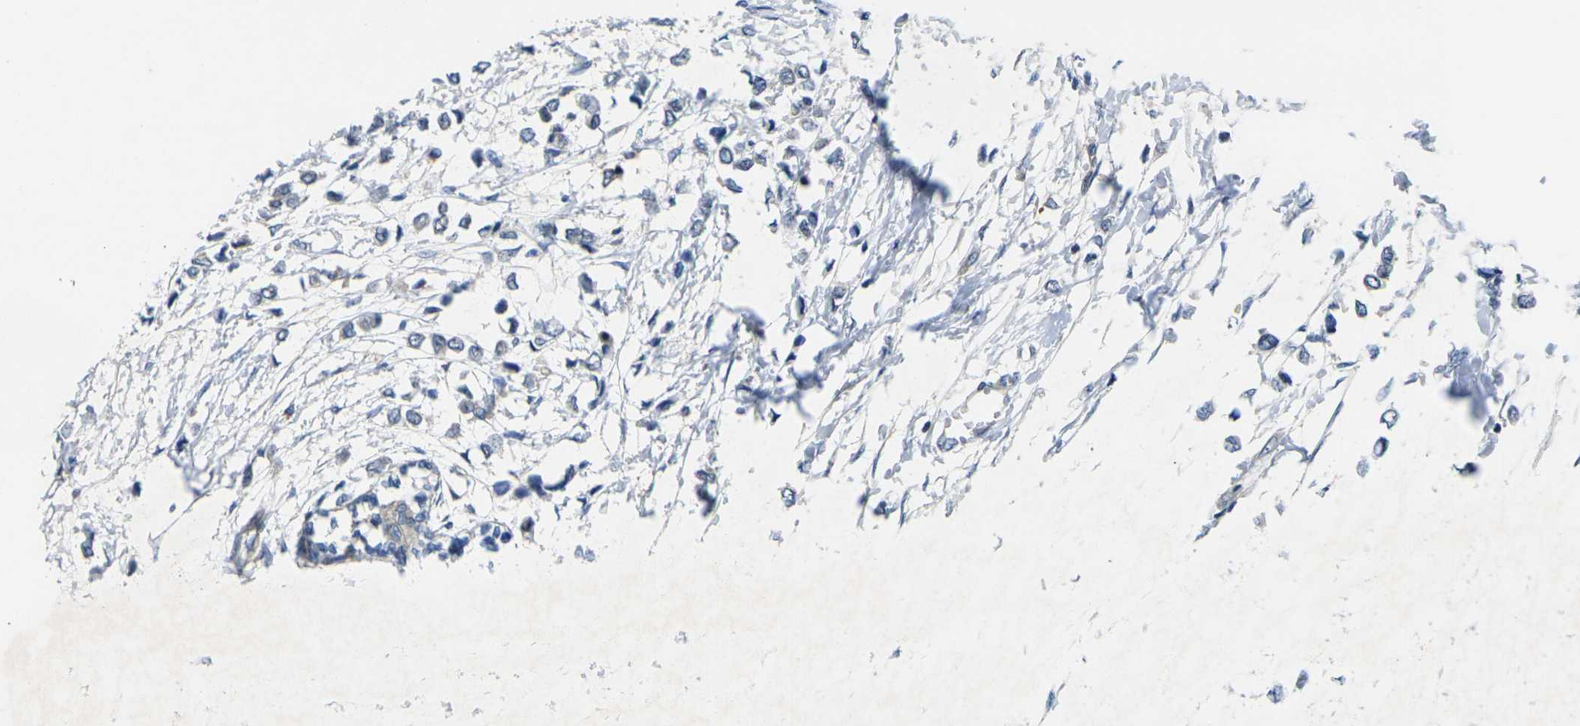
{"staining": {"intensity": "negative", "quantity": "none", "location": "none"}, "tissue": "breast cancer", "cell_type": "Tumor cells", "image_type": "cancer", "snomed": [{"axis": "morphology", "description": "Lobular carcinoma"}, {"axis": "topography", "description": "Breast"}], "caption": "Immunohistochemical staining of human breast cancer (lobular carcinoma) demonstrates no significant staining in tumor cells.", "gene": "ROBO2", "patient": {"sex": "female", "age": 51}}